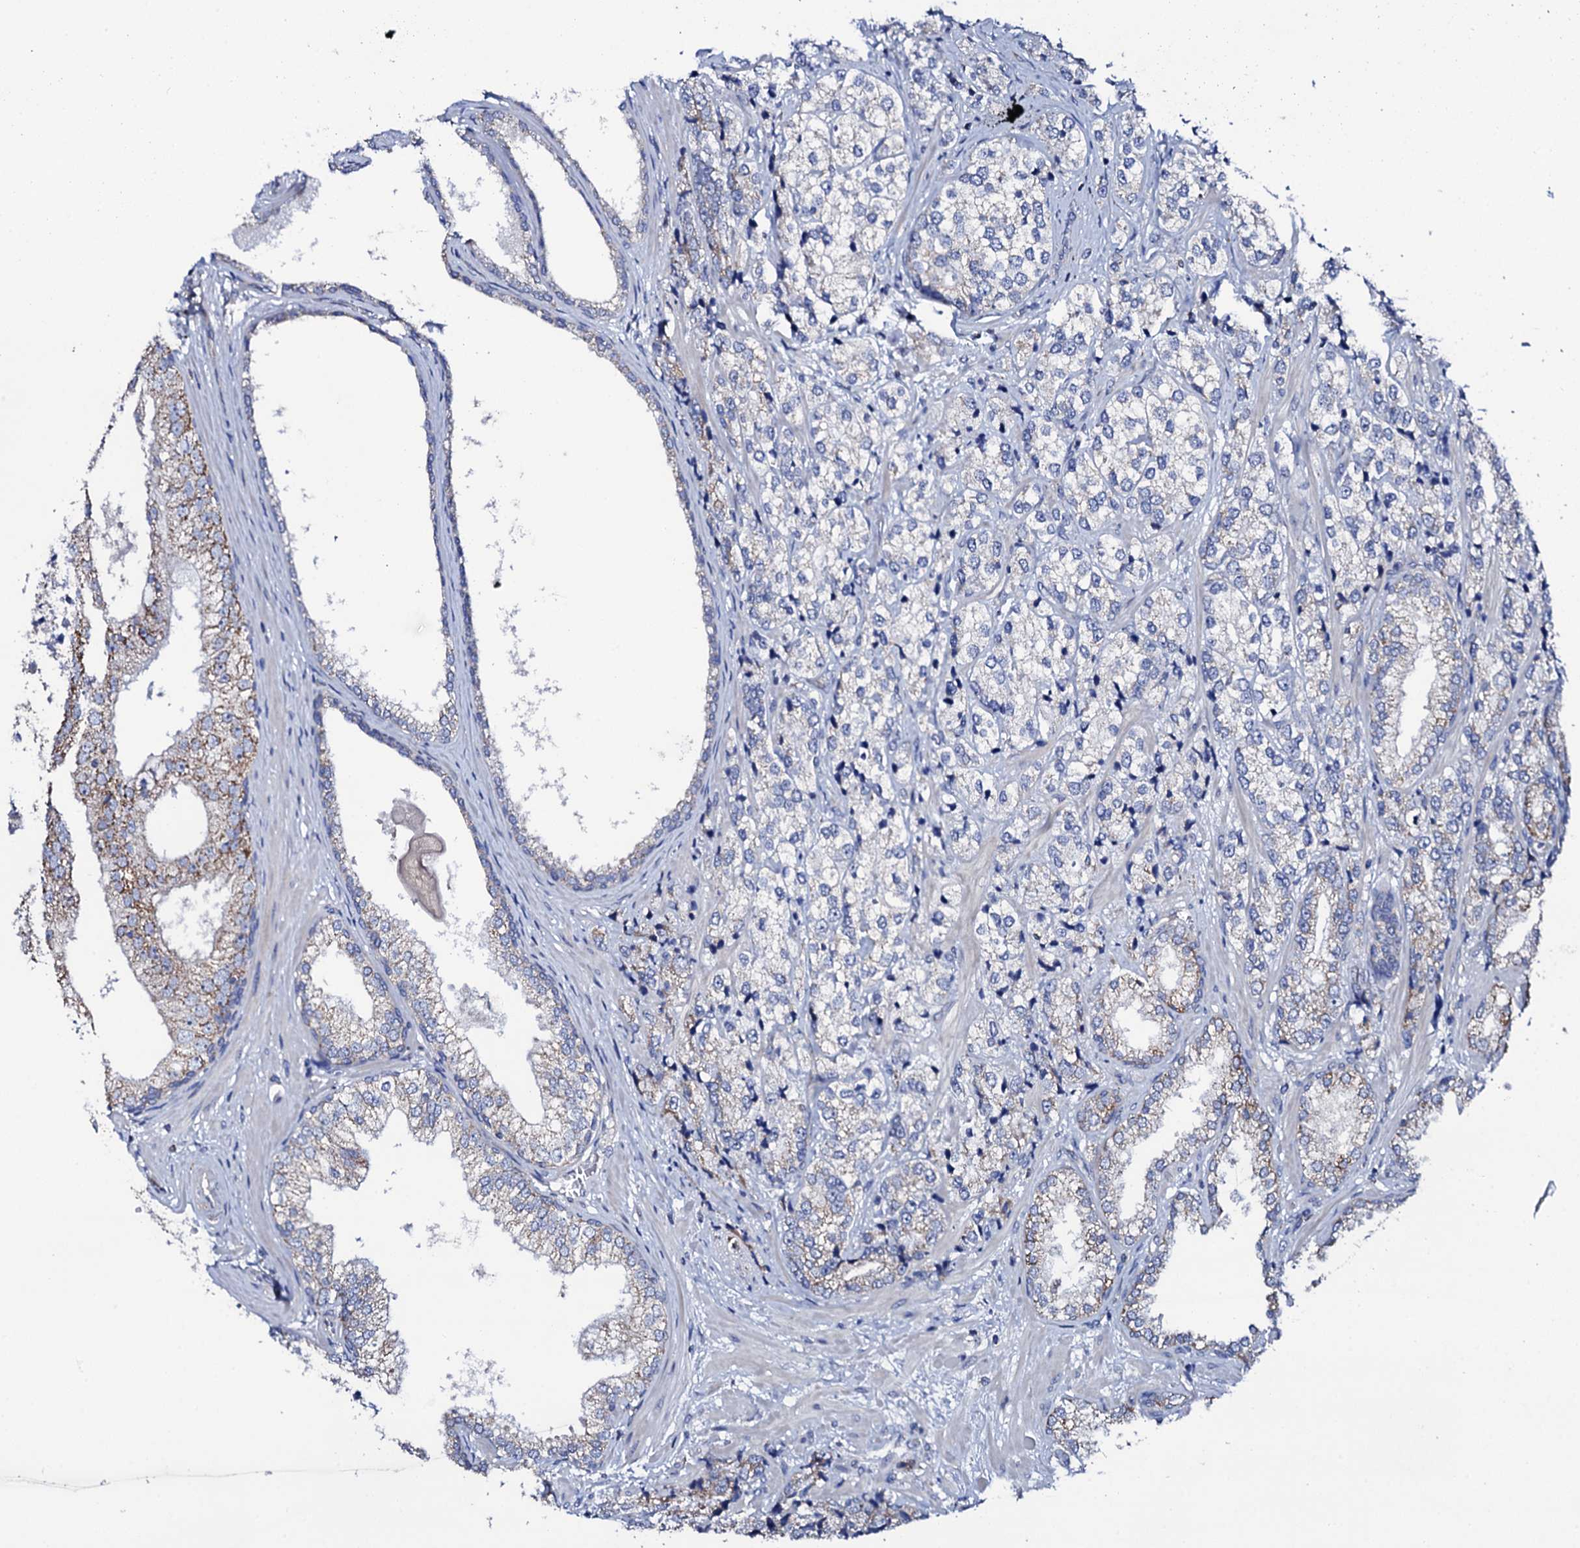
{"staining": {"intensity": "moderate", "quantity": "<25%", "location": "cytoplasmic/membranous"}, "tissue": "prostate cancer", "cell_type": "Tumor cells", "image_type": "cancer", "snomed": [{"axis": "morphology", "description": "Adenocarcinoma, High grade"}, {"axis": "topography", "description": "Prostate"}], "caption": "Prostate cancer stained with DAB immunohistochemistry (IHC) exhibits low levels of moderate cytoplasmic/membranous expression in approximately <25% of tumor cells.", "gene": "TCAF2", "patient": {"sex": "male", "age": 69}}